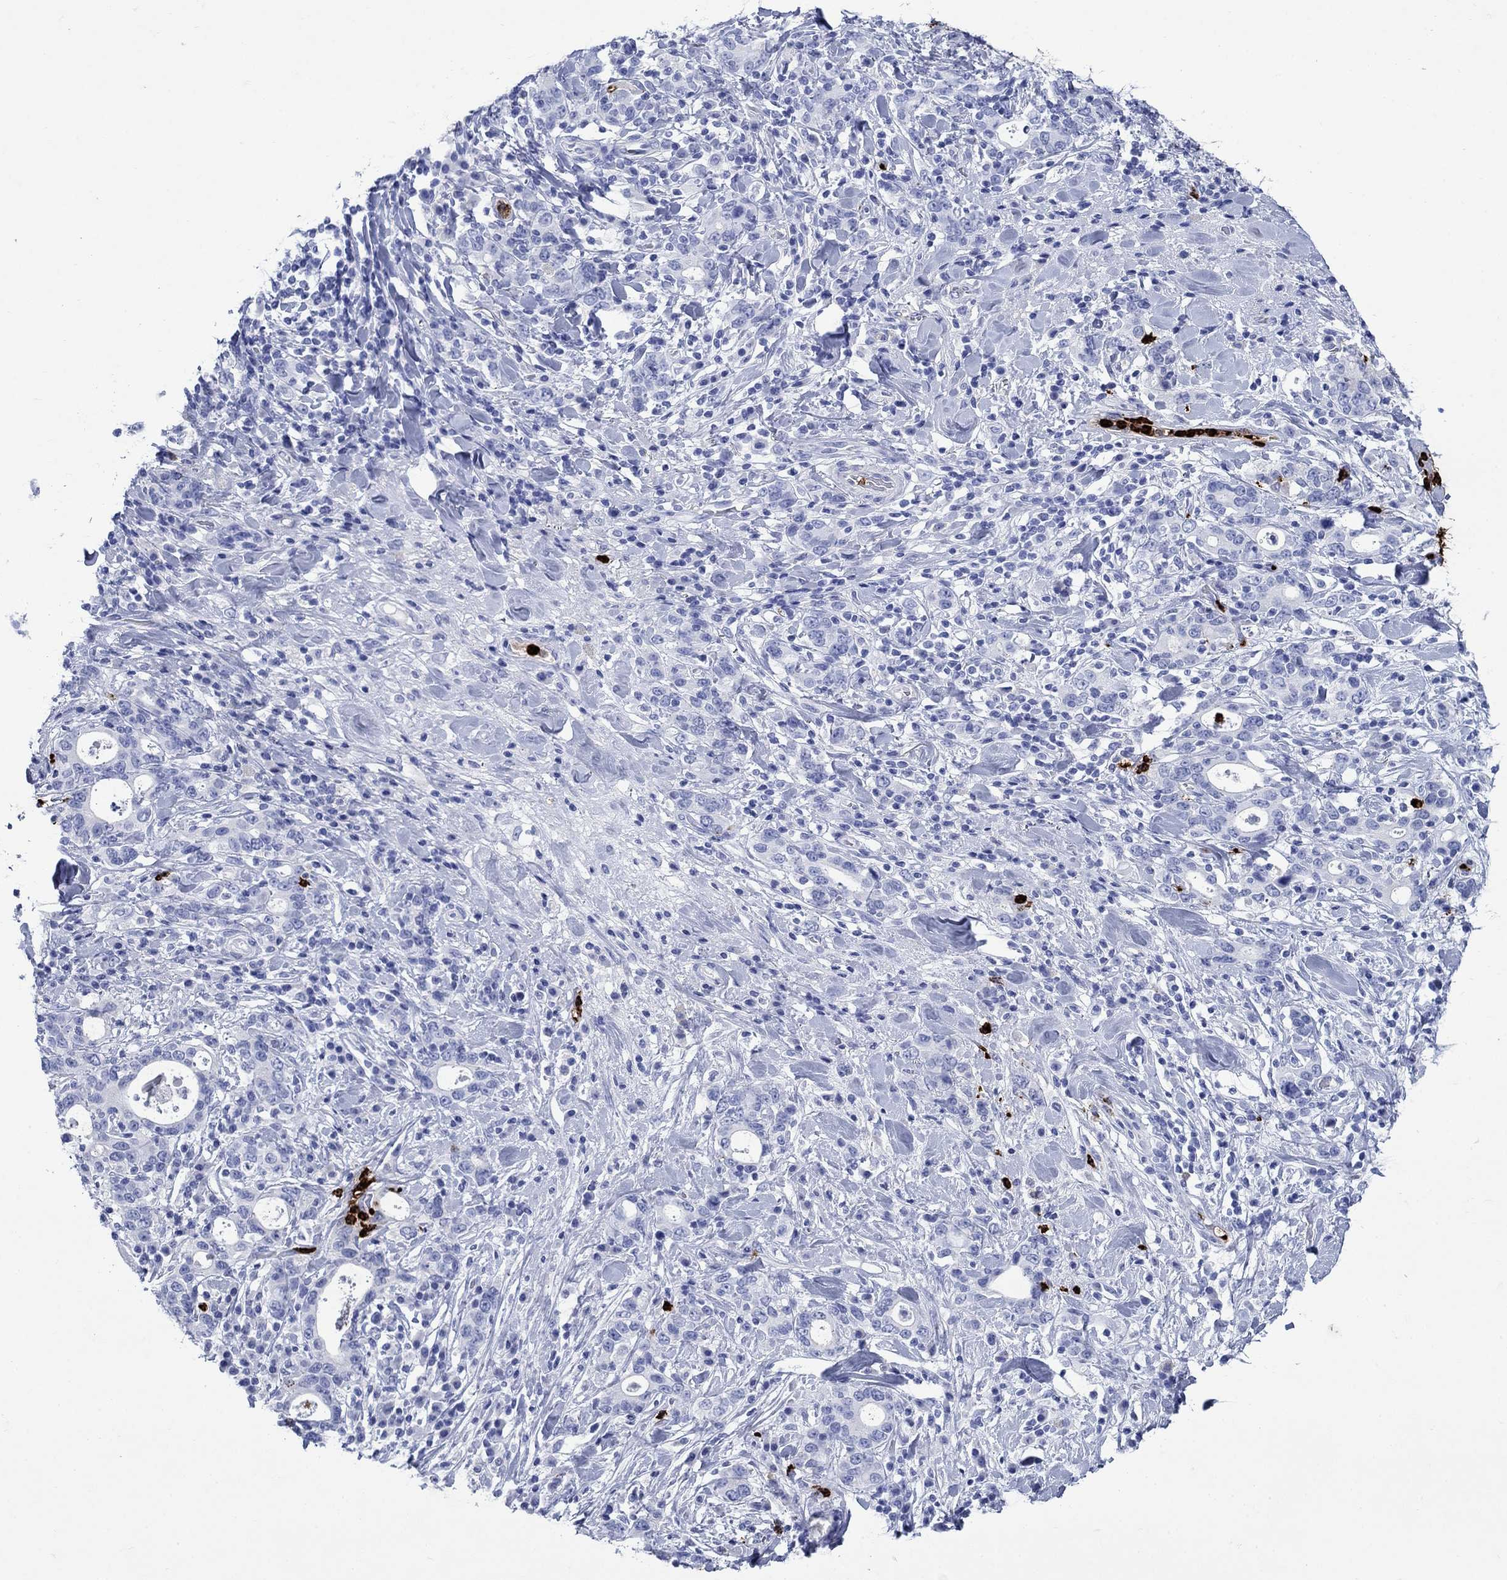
{"staining": {"intensity": "negative", "quantity": "none", "location": "none"}, "tissue": "stomach cancer", "cell_type": "Tumor cells", "image_type": "cancer", "snomed": [{"axis": "morphology", "description": "Adenocarcinoma, NOS"}, {"axis": "topography", "description": "Stomach"}], "caption": "The IHC image has no significant positivity in tumor cells of stomach cancer (adenocarcinoma) tissue.", "gene": "AZU1", "patient": {"sex": "male", "age": 79}}